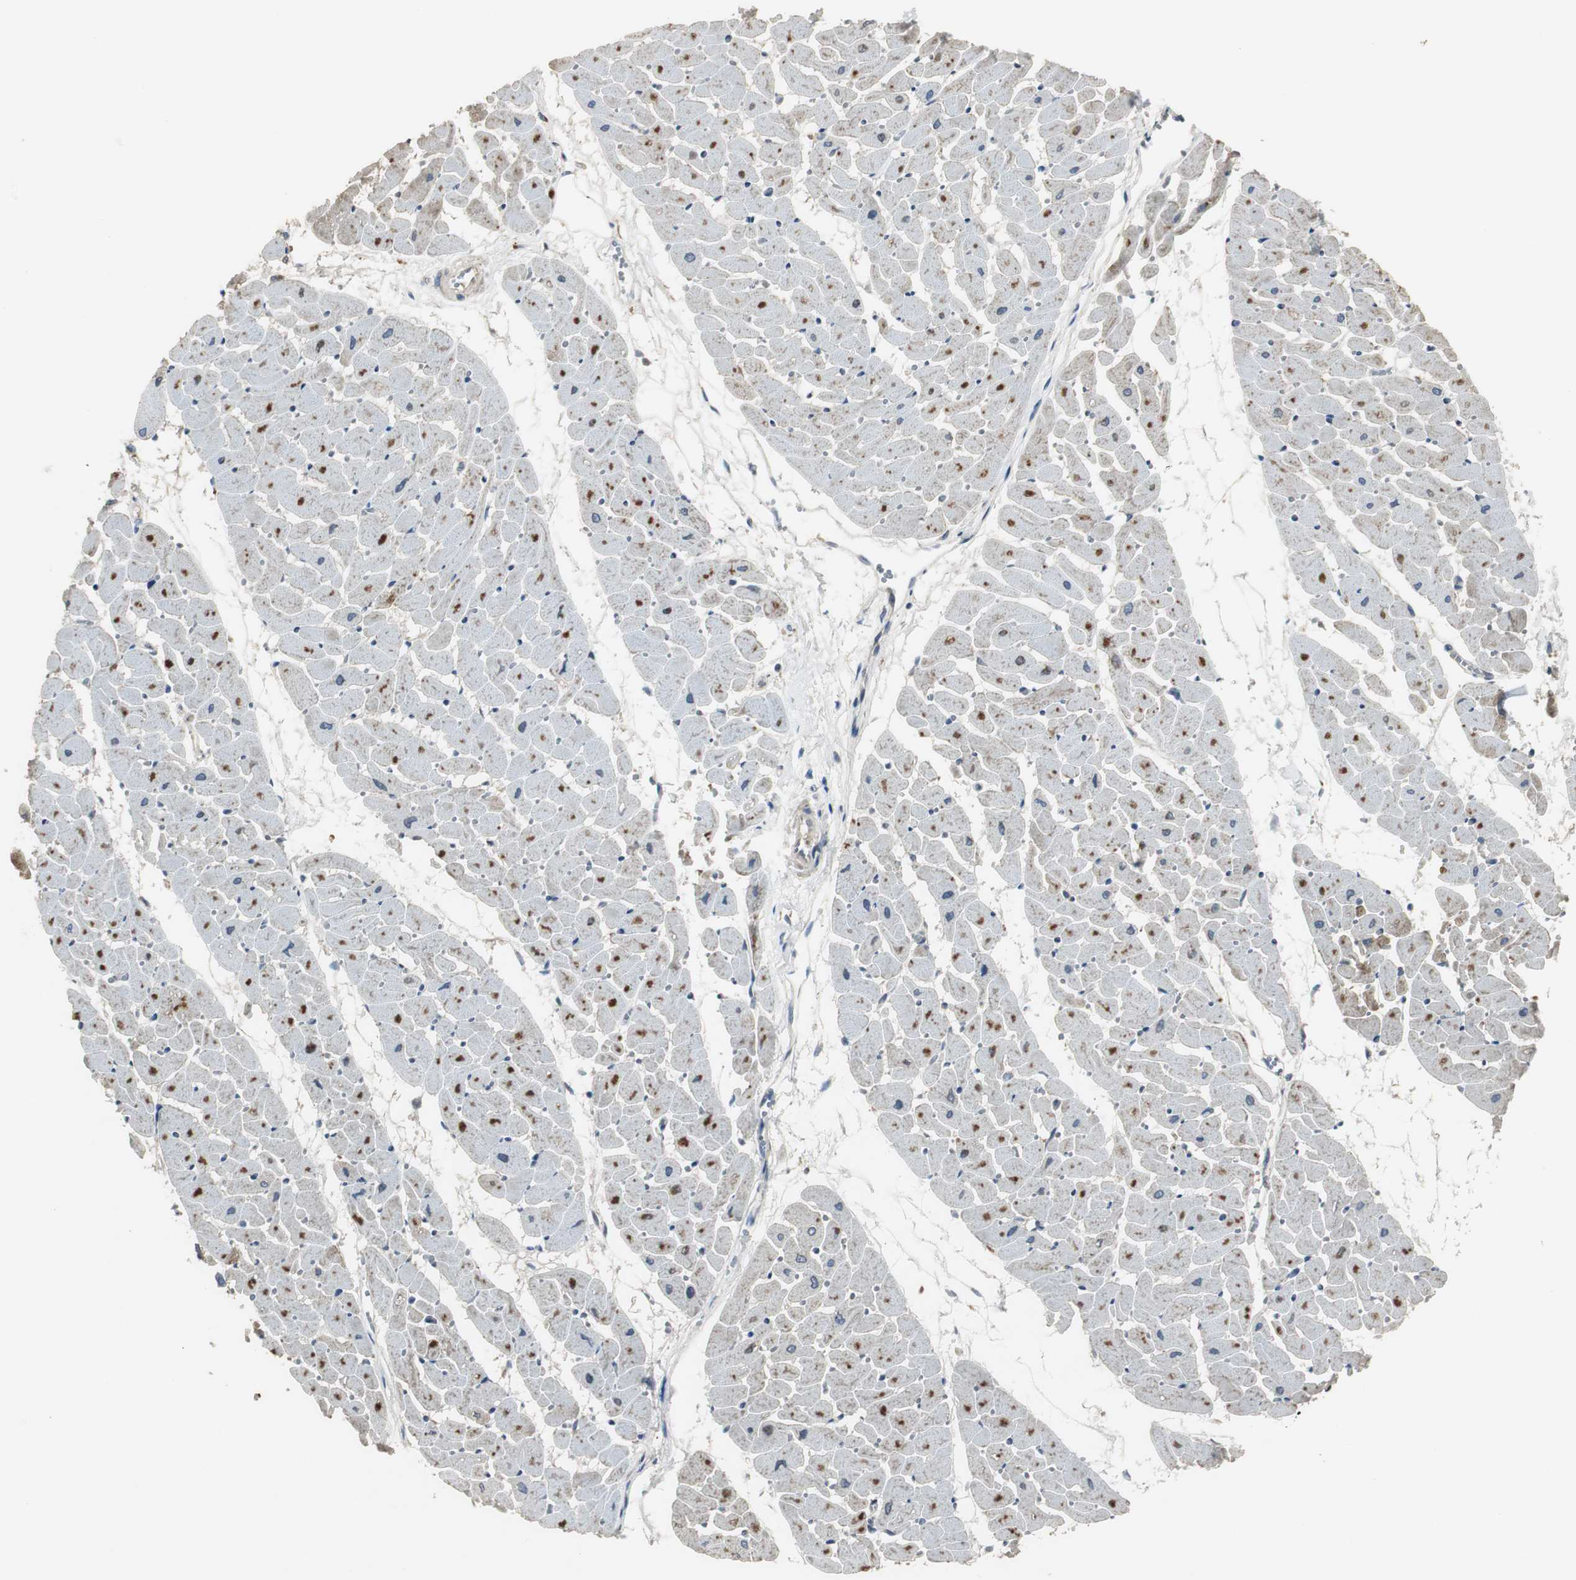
{"staining": {"intensity": "strong", "quantity": "25%-75%", "location": "cytoplasmic/membranous"}, "tissue": "heart muscle", "cell_type": "Cardiomyocytes", "image_type": "normal", "snomed": [{"axis": "morphology", "description": "Normal tissue, NOS"}, {"axis": "topography", "description": "Heart"}], "caption": "Heart muscle stained for a protein (brown) reveals strong cytoplasmic/membranous positive staining in about 25%-75% of cardiomyocytes.", "gene": "MYT1", "patient": {"sex": "female", "age": 19}}